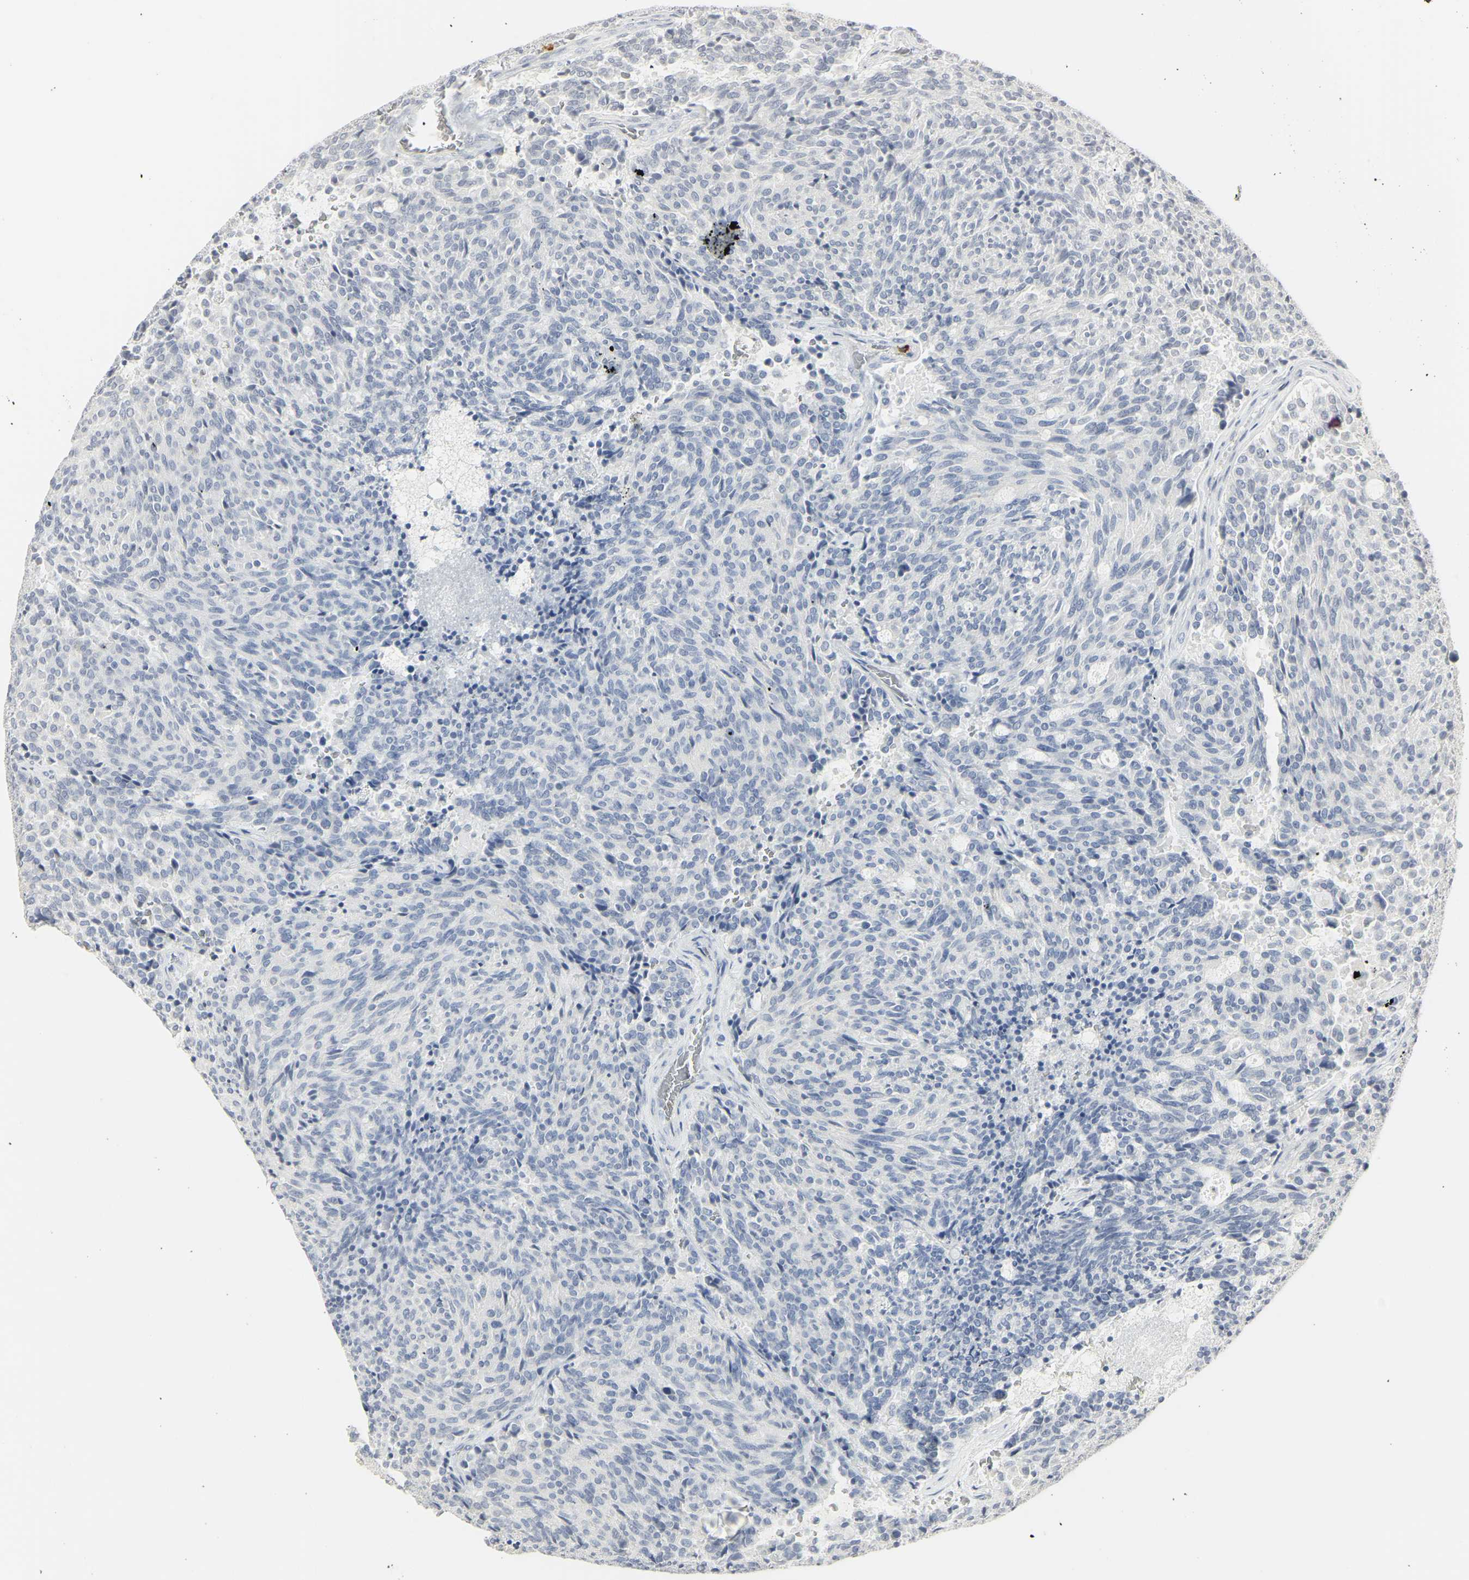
{"staining": {"intensity": "negative", "quantity": "none", "location": "none"}, "tissue": "carcinoid", "cell_type": "Tumor cells", "image_type": "cancer", "snomed": [{"axis": "morphology", "description": "Carcinoid, malignant, NOS"}, {"axis": "topography", "description": "Pancreas"}], "caption": "Tumor cells show no significant expression in malignant carcinoid.", "gene": "MPO", "patient": {"sex": "female", "age": 54}}